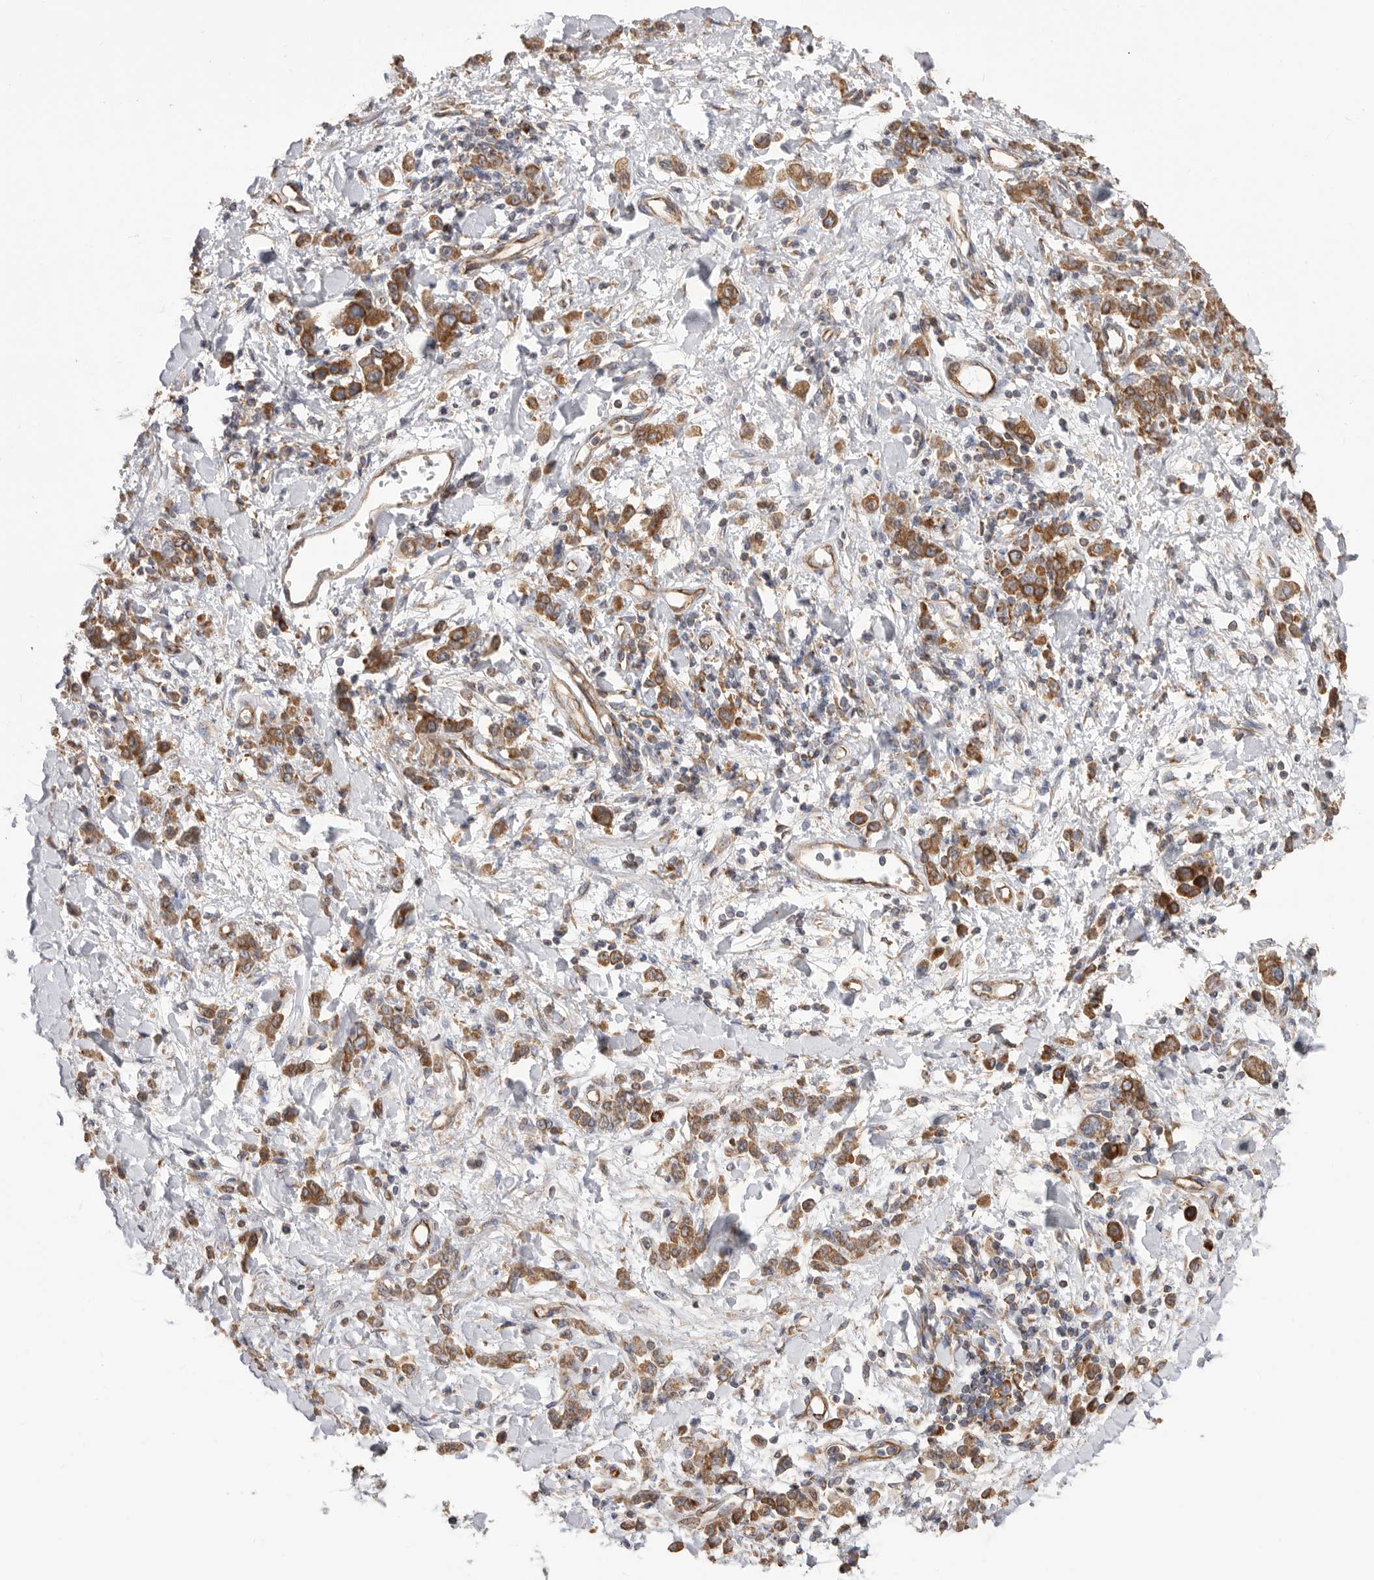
{"staining": {"intensity": "moderate", "quantity": ">75%", "location": "cytoplasmic/membranous"}, "tissue": "stomach cancer", "cell_type": "Tumor cells", "image_type": "cancer", "snomed": [{"axis": "morphology", "description": "Normal tissue, NOS"}, {"axis": "morphology", "description": "Adenocarcinoma, NOS"}, {"axis": "topography", "description": "Stomach"}], "caption": "The micrograph displays immunohistochemical staining of stomach cancer. There is moderate cytoplasmic/membranous positivity is present in about >75% of tumor cells.", "gene": "SERBP1", "patient": {"sex": "male", "age": 82}}